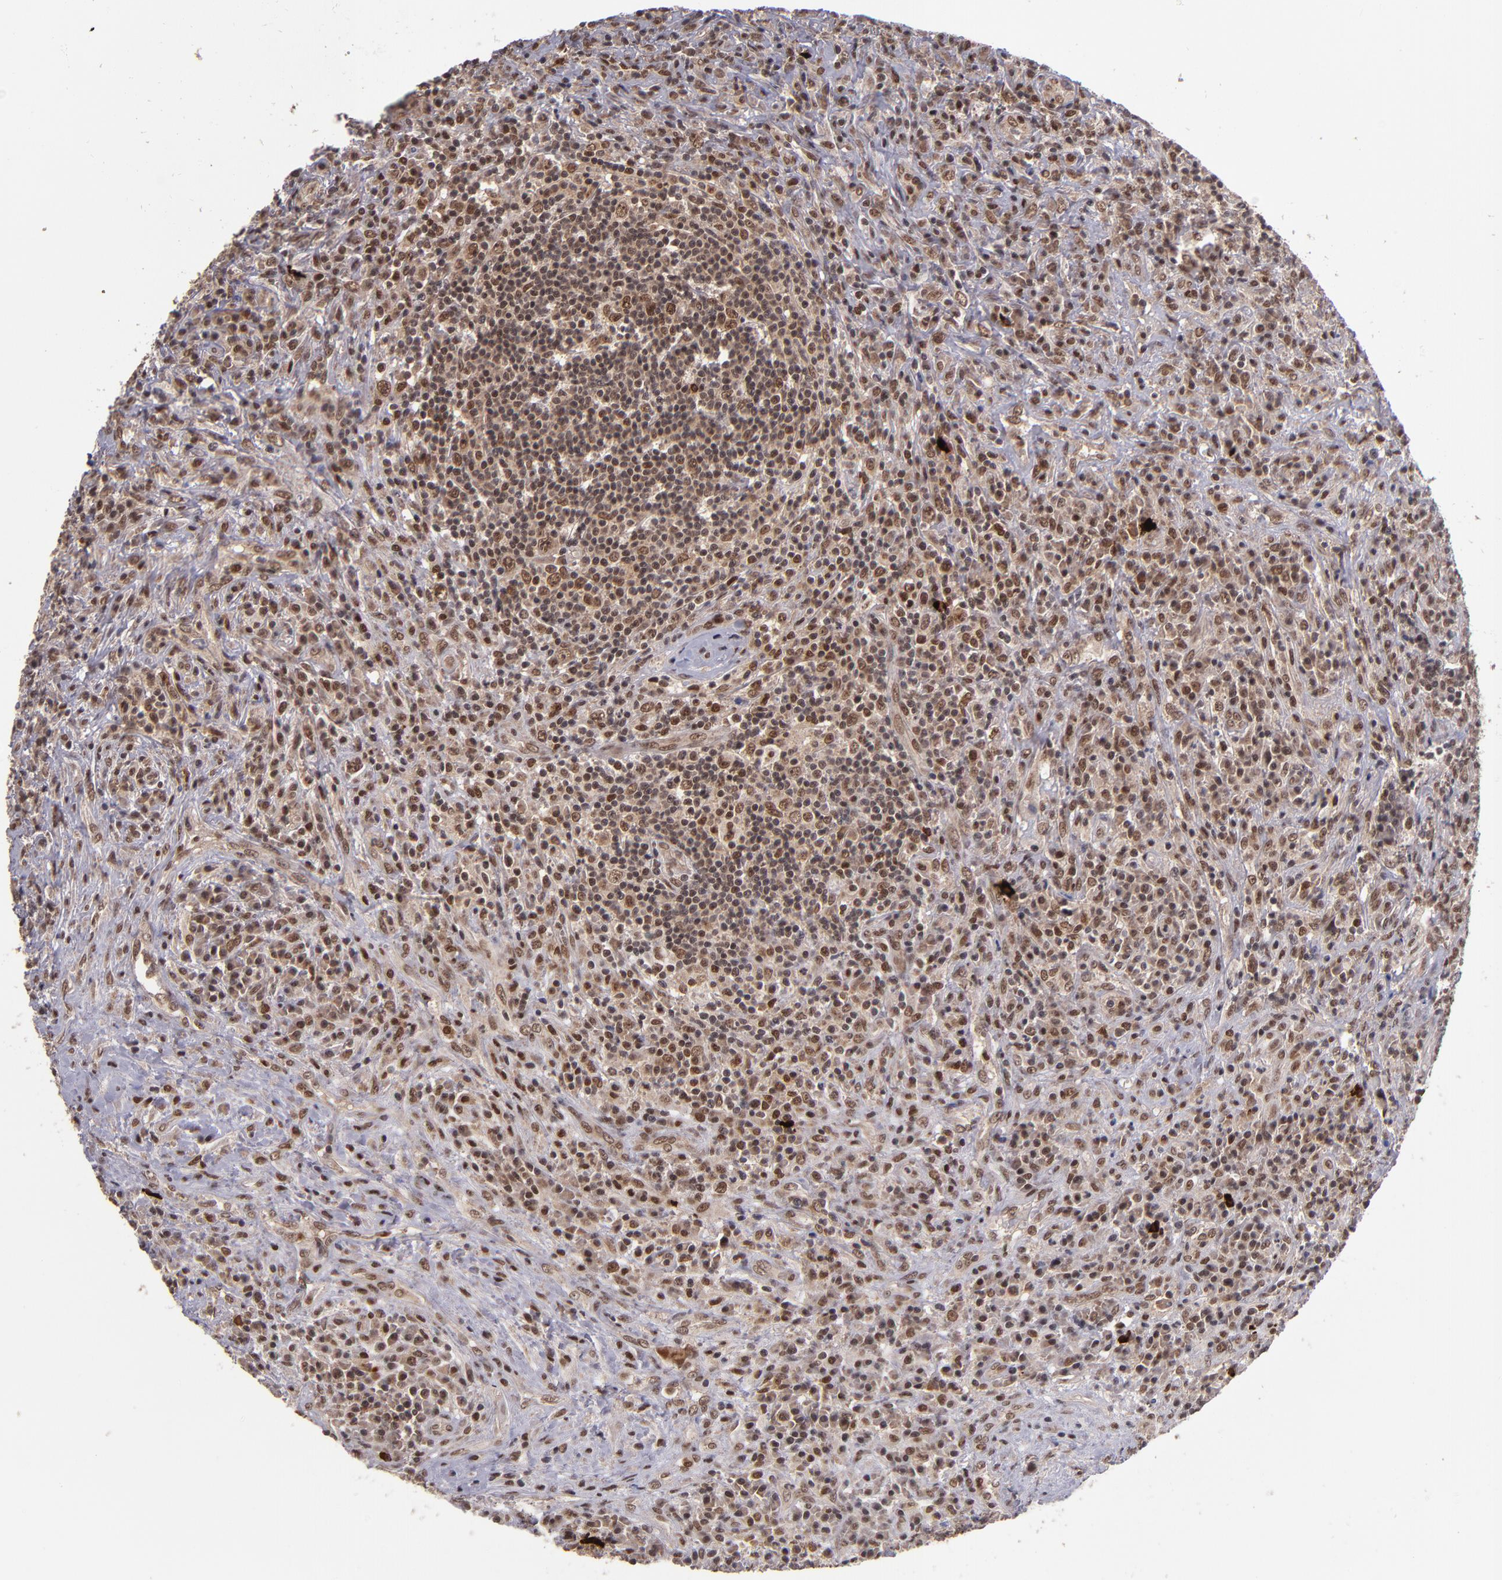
{"staining": {"intensity": "moderate", "quantity": ">75%", "location": "cytoplasmic/membranous,nuclear"}, "tissue": "lymphoma", "cell_type": "Tumor cells", "image_type": "cancer", "snomed": [{"axis": "morphology", "description": "Hodgkin's disease, NOS"}, {"axis": "topography", "description": "Lymph node"}], "caption": "Protein analysis of lymphoma tissue reveals moderate cytoplasmic/membranous and nuclear expression in about >75% of tumor cells.", "gene": "EP300", "patient": {"sex": "female", "age": 25}}